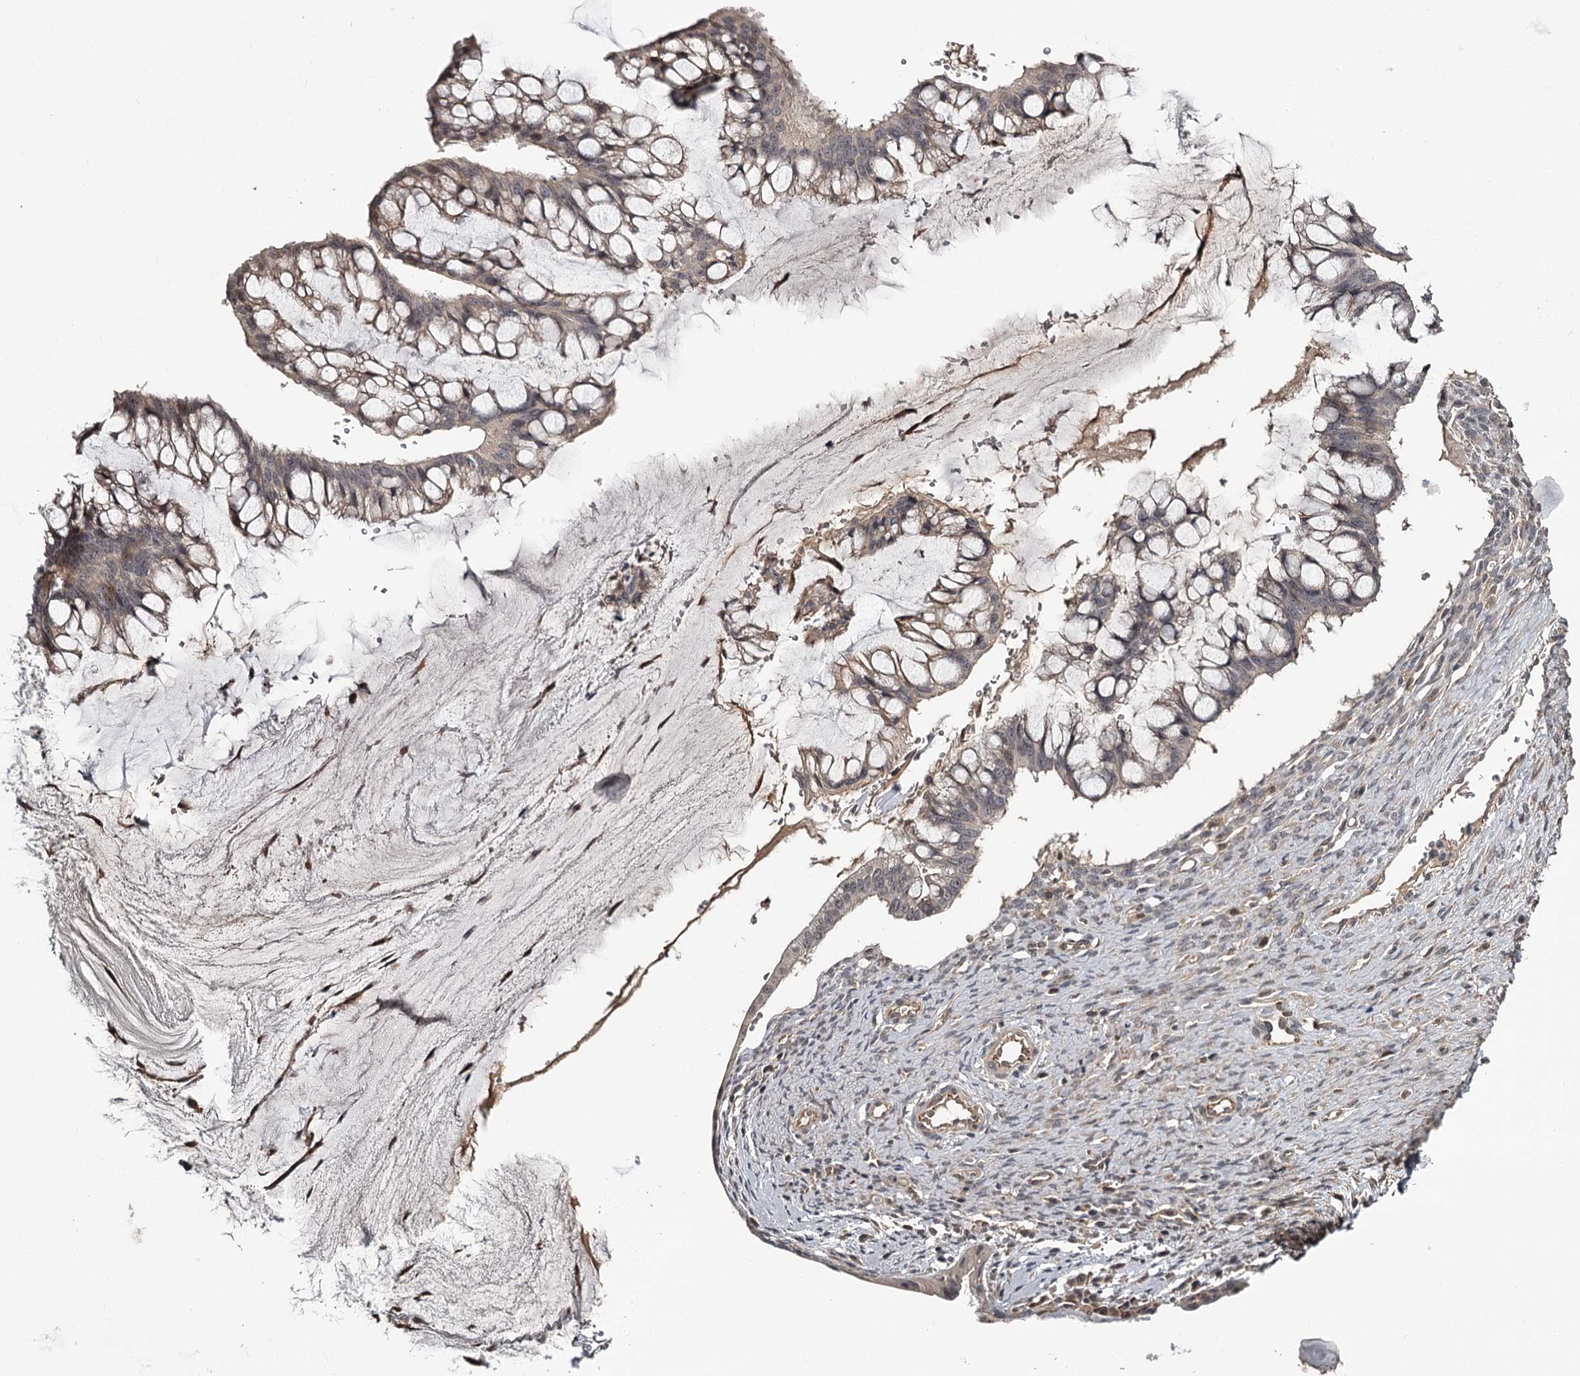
{"staining": {"intensity": "weak", "quantity": "25%-75%", "location": "cytoplasmic/membranous"}, "tissue": "ovarian cancer", "cell_type": "Tumor cells", "image_type": "cancer", "snomed": [{"axis": "morphology", "description": "Cystadenocarcinoma, mucinous, NOS"}, {"axis": "topography", "description": "Ovary"}], "caption": "Protein expression analysis of mucinous cystadenocarcinoma (ovarian) shows weak cytoplasmic/membranous positivity in approximately 25%-75% of tumor cells.", "gene": "CWF19L2", "patient": {"sex": "female", "age": 73}}